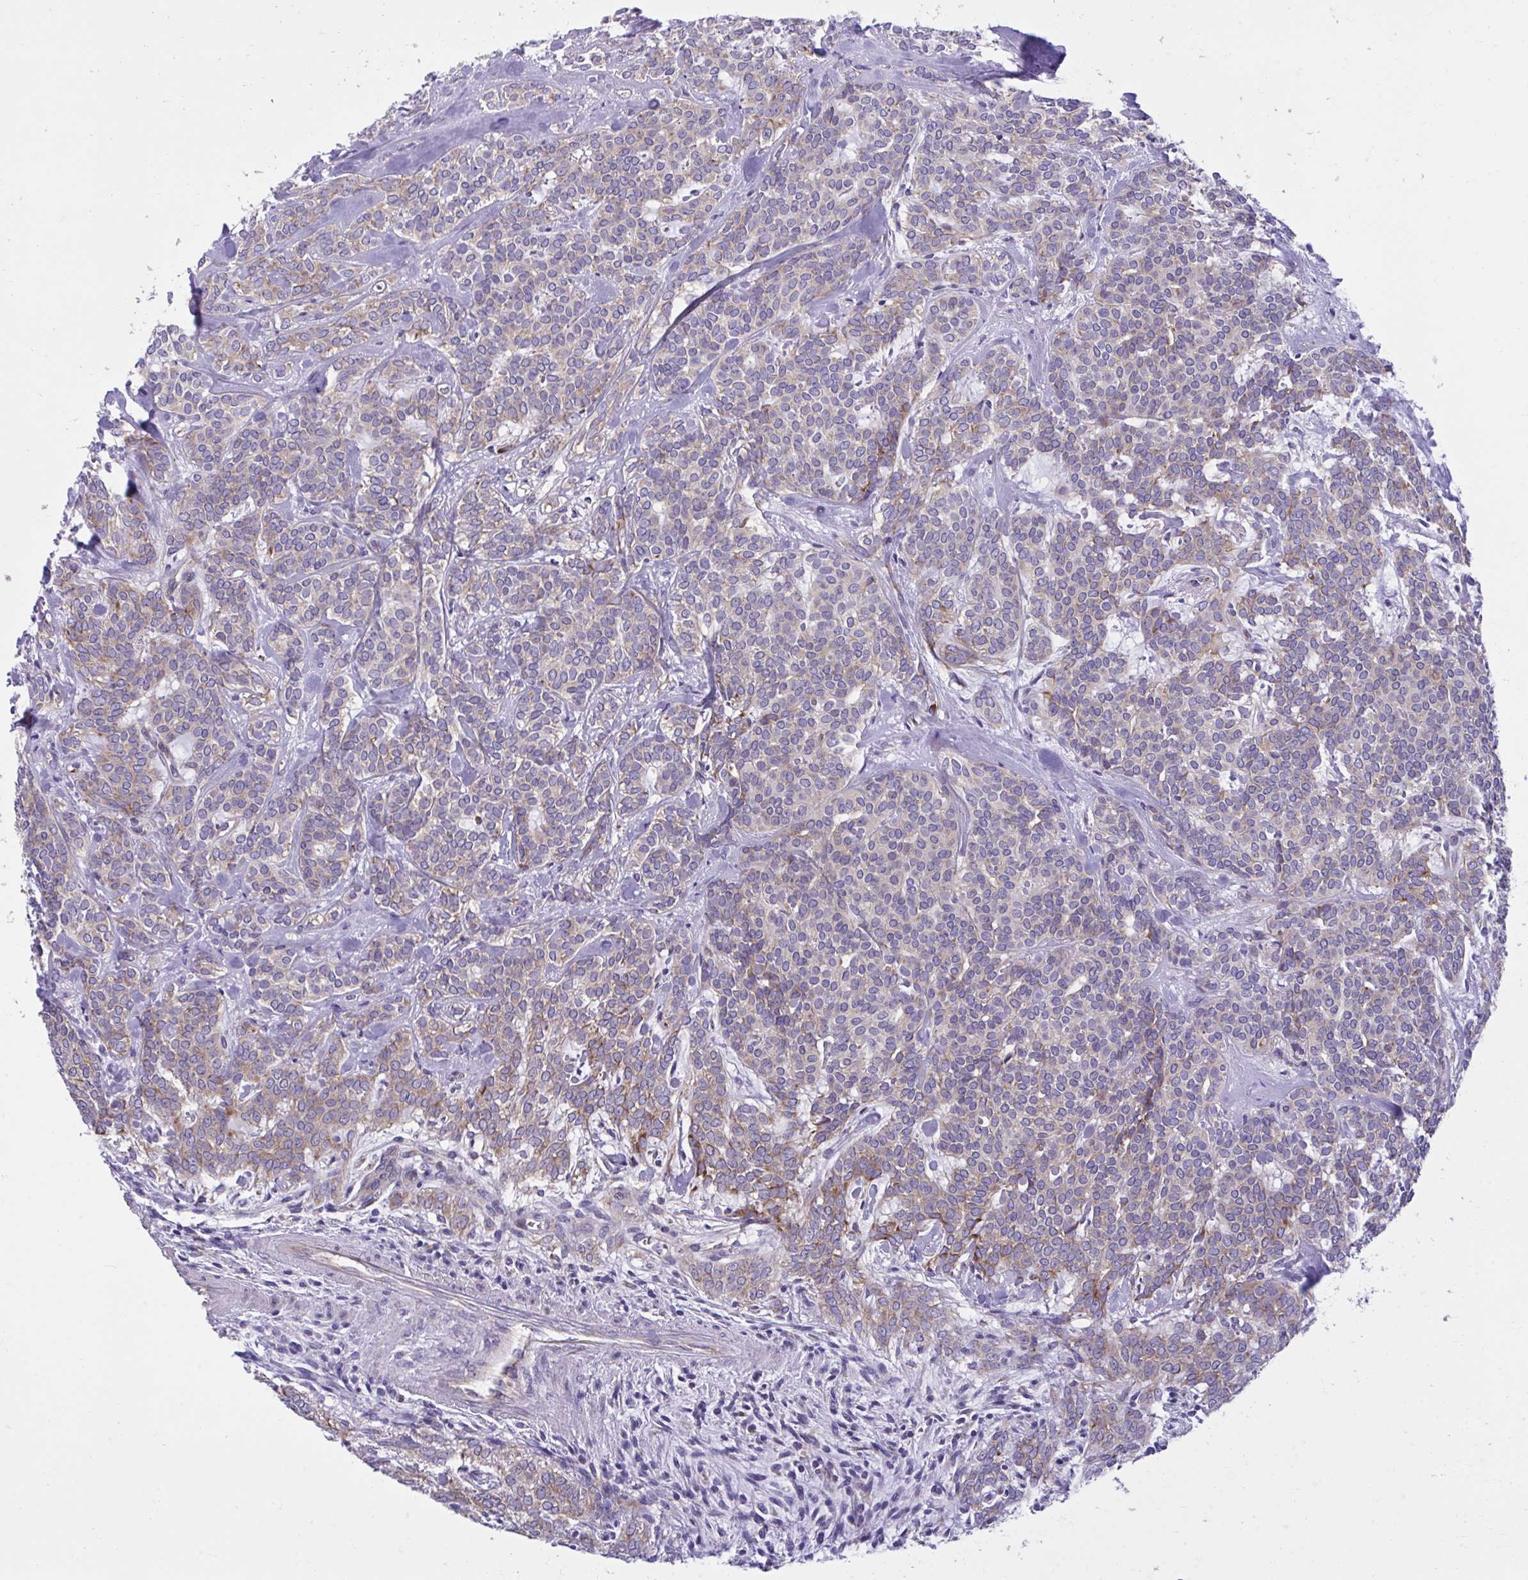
{"staining": {"intensity": "weak", "quantity": "25%-75%", "location": "cytoplasmic/membranous"}, "tissue": "head and neck cancer", "cell_type": "Tumor cells", "image_type": "cancer", "snomed": [{"axis": "morphology", "description": "Adenocarcinoma, NOS"}, {"axis": "topography", "description": "Head-Neck"}], "caption": "High-magnification brightfield microscopy of head and neck adenocarcinoma stained with DAB (brown) and counterstained with hematoxylin (blue). tumor cells exhibit weak cytoplasmic/membranous staining is appreciated in about25%-75% of cells.", "gene": "RPS15", "patient": {"sex": "female", "age": 57}}